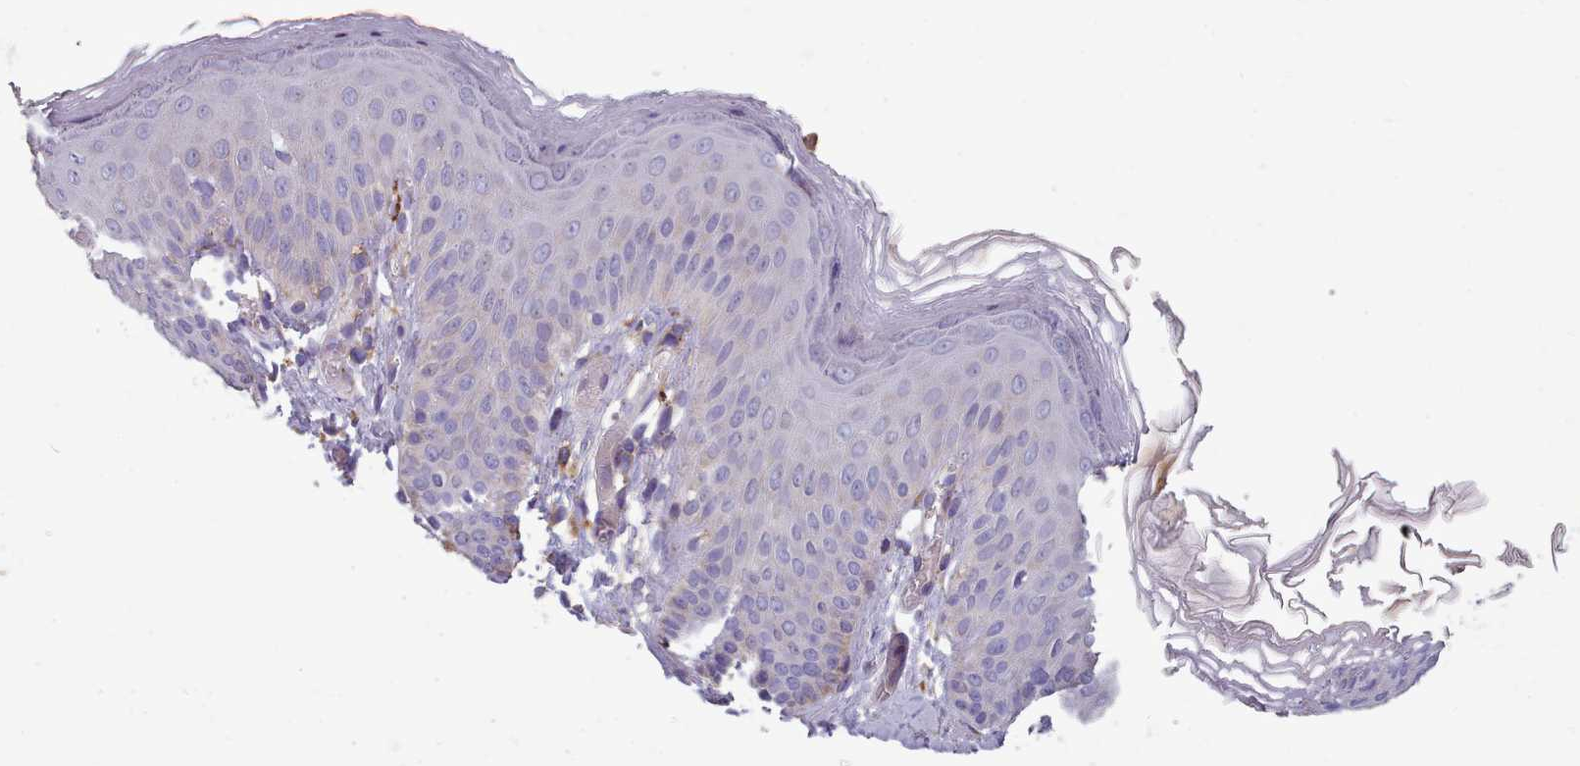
{"staining": {"intensity": "moderate", "quantity": "<25%", "location": "cytoplasmic/membranous"}, "tissue": "skin", "cell_type": "Epidermal cells", "image_type": "normal", "snomed": [{"axis": "morphology", "description": "Normal tissue, NOS"}, {"axis": "topography", "description": "Anal"}], "caption": "This photomicrograph exhibits unremarkable skin stained with IHC to label a protein in brown. The cytoplasmic/membranous of epidermal cells show moderate positivity for the protein. Nuclei are counter-stained blue.", "gene": "FKBP10", "patient": {"sex": "female", "age": 40}}